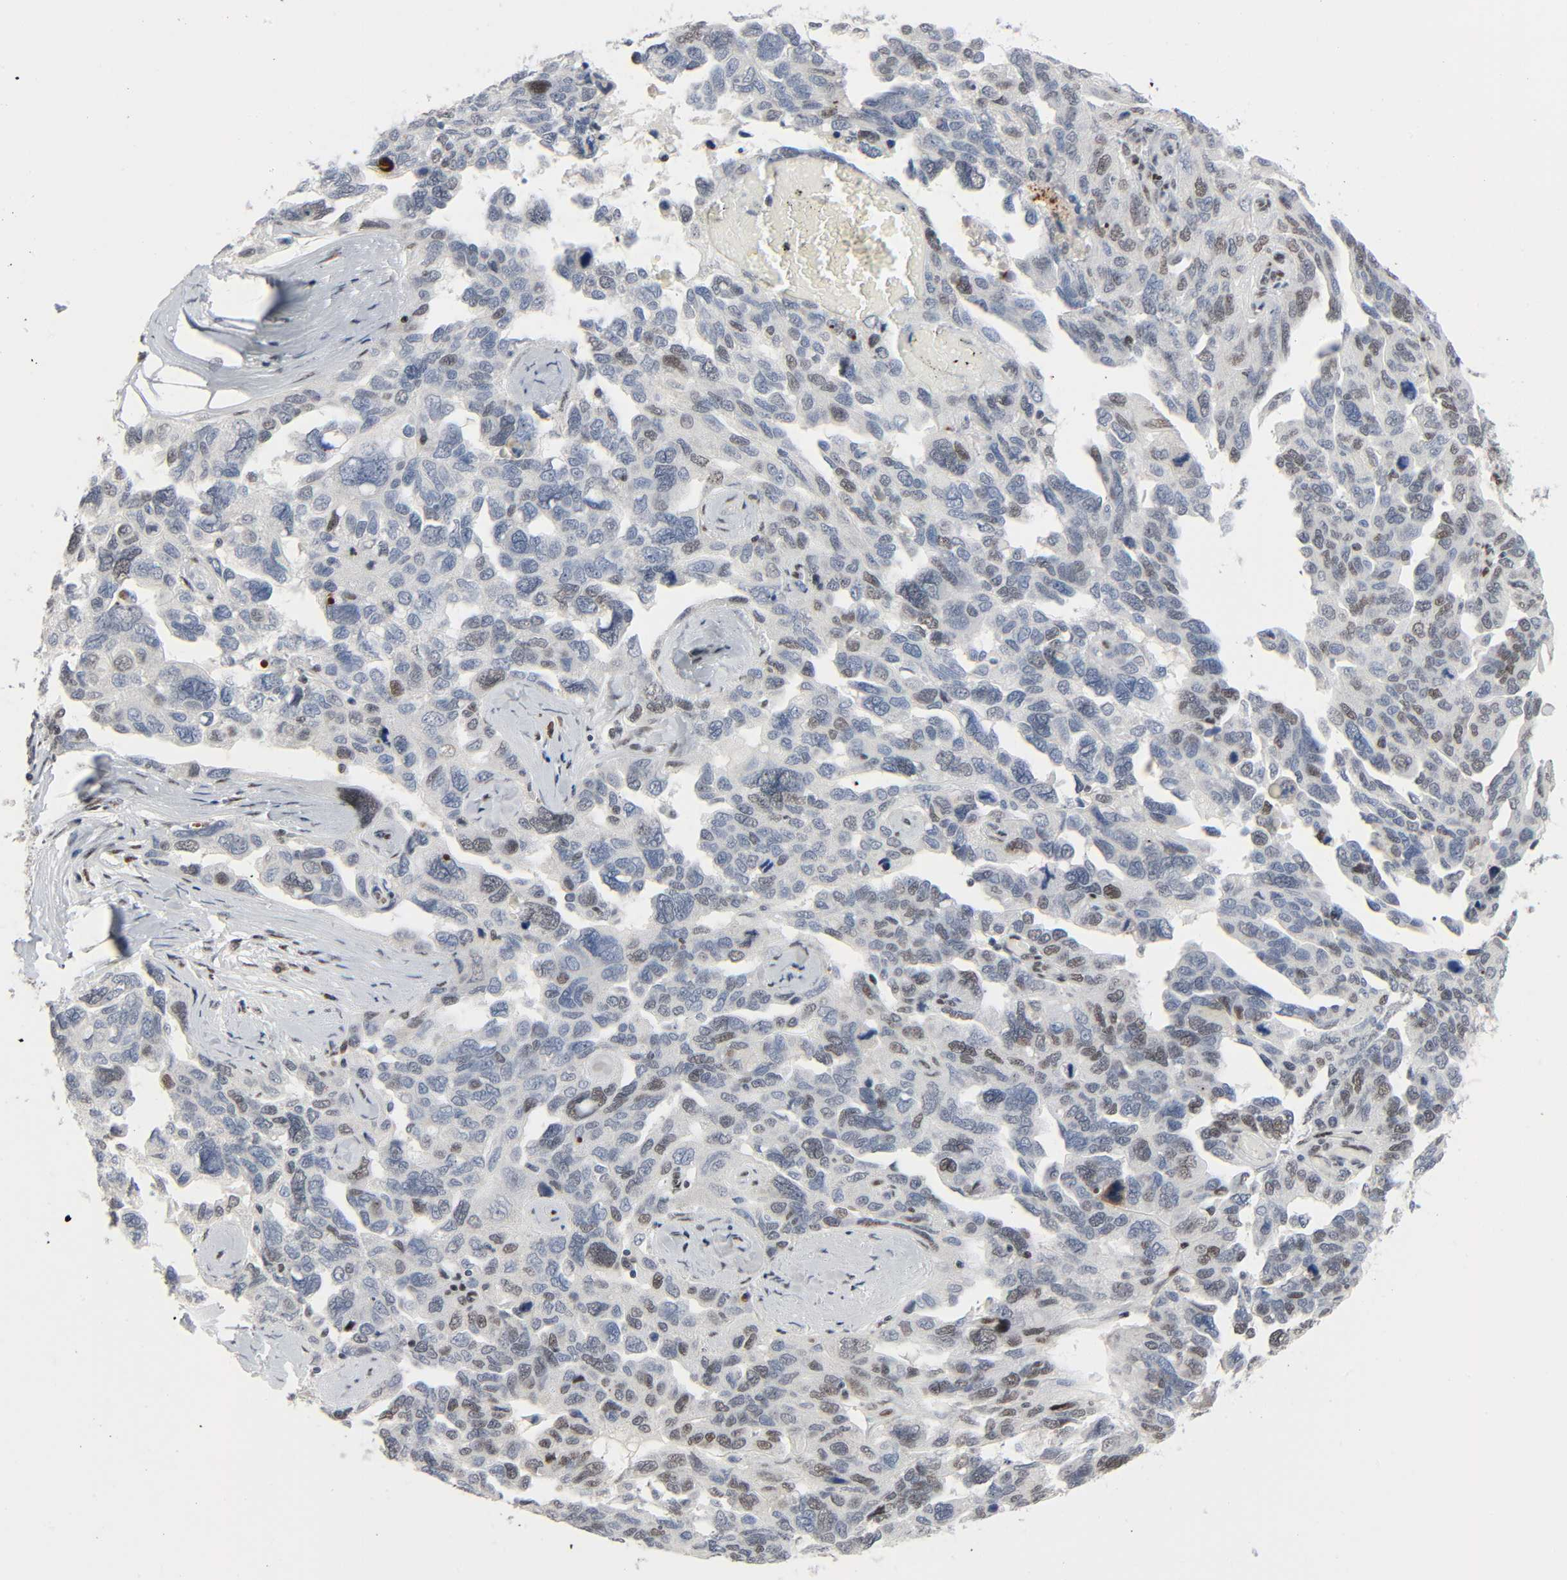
{"staining": {"intensity": "moderate", "quantity": "25%-75%", "location": "nuclear"}, "tissue": "ovarian cancer", "cell_type": "Tumor cells", "image_type": "cancer", "snomed": [{"axis": "morphology", "description": "Normal tissue, NOS"}, {"axis": "morphology", "description": "Cystadenocarcinoma, serous, NOS"}, {"axis": "topography", "description": "Ovary"}], "caption": "IHC micrograph of ovarian serous cystadenocarcinoma stained for a protein (brown), which reveals medium levels of moderate nuclear positivity in about 25%-75% of tumor cells.", "gene": "CREBBP", "patient": {"sex": "female", "age": 62}}